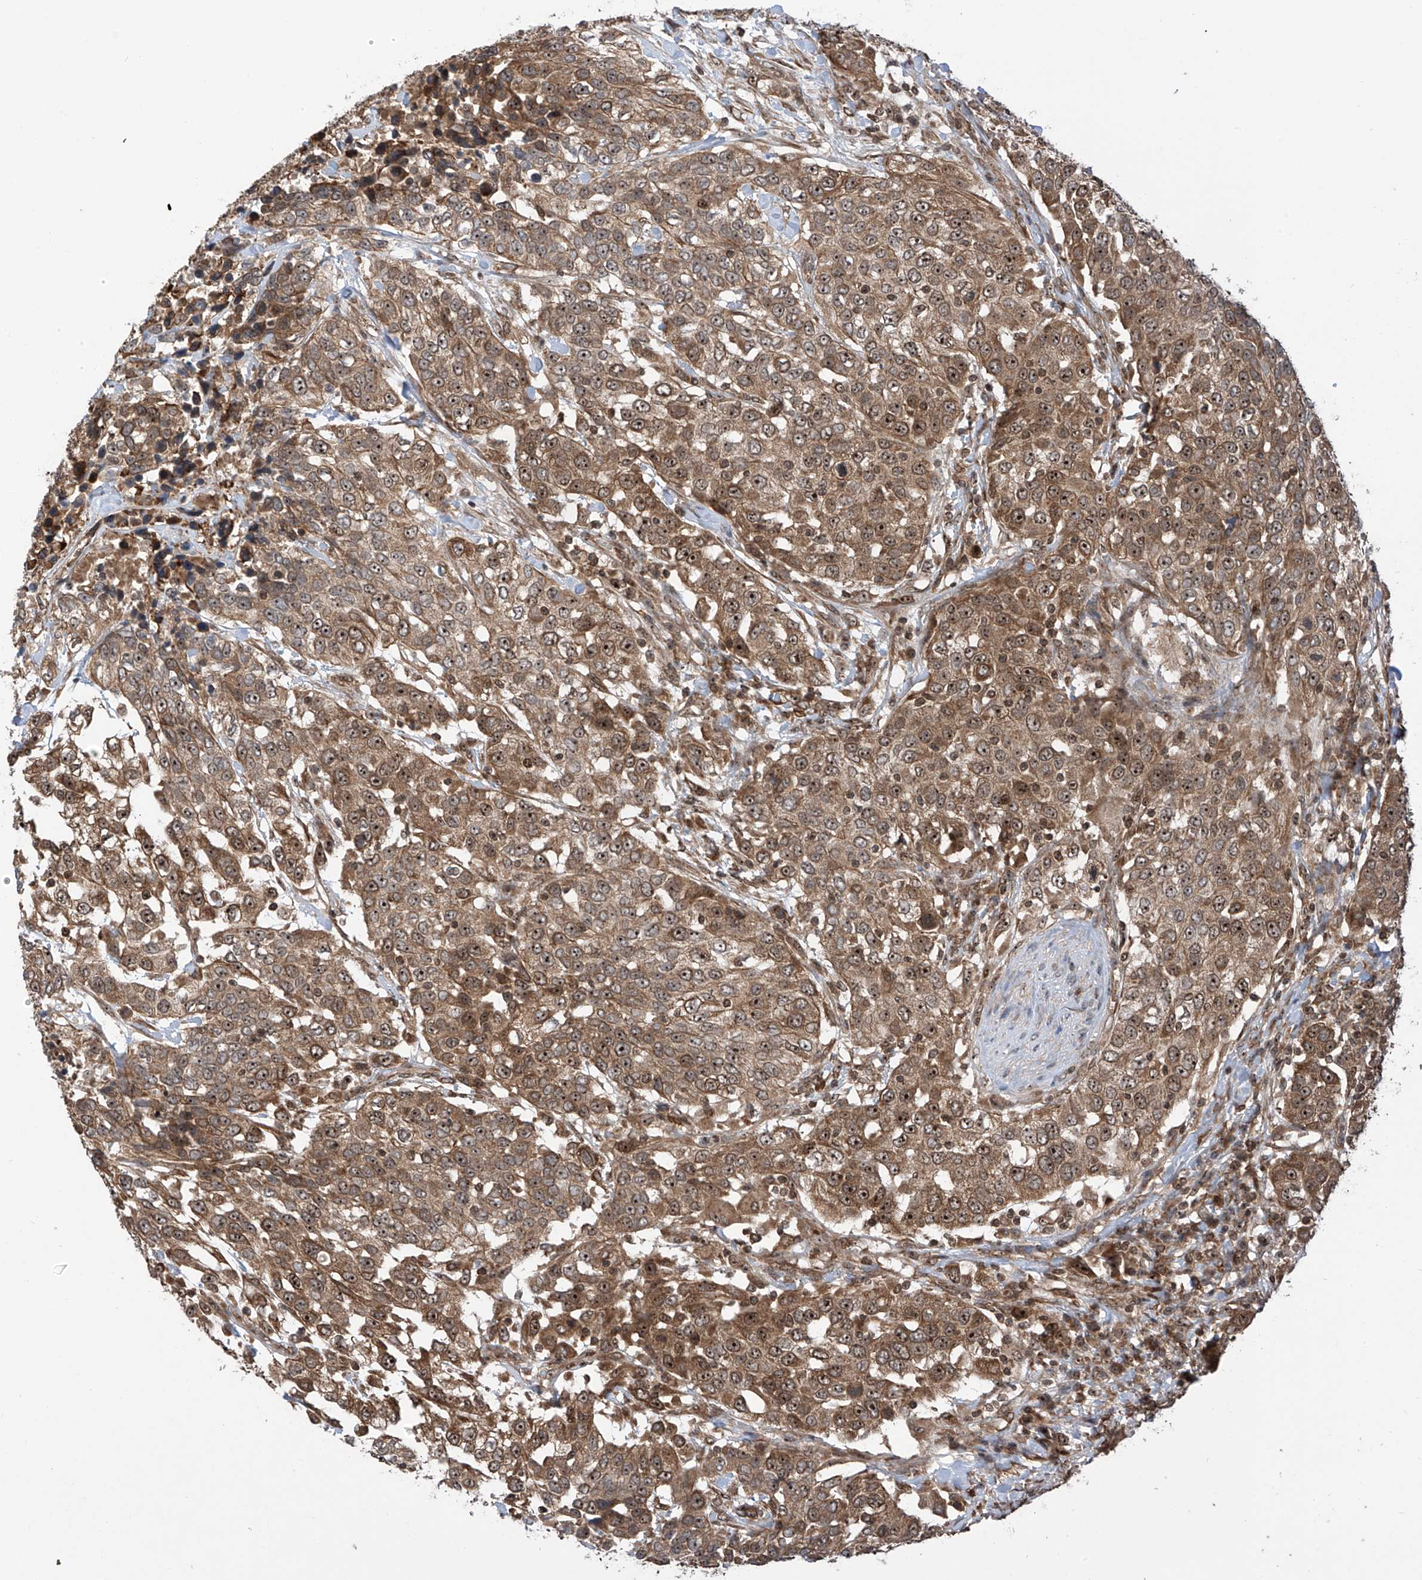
{"staining": {"intensity": "moderate", "quantity": ">75%", "location": "cytoplasmic/membranous,nuclear"}, "tissue": "urothelial cancer", "cell_type": "Tumor cells", "image_type": "cancer", "snomed": [{"axis": "morphology", "description": "Urothelial carcinoma, High grade"}, {"axis": "topography", "description": "Urinary bladder"}], "caption": "A brown stain labels moderate cytoplasmic/membranous and nuclear positivity of a protein in urothelial cancer tumor cells.", "gene": "C1orf131", "patient": {"sex": "female", "age": 80}}